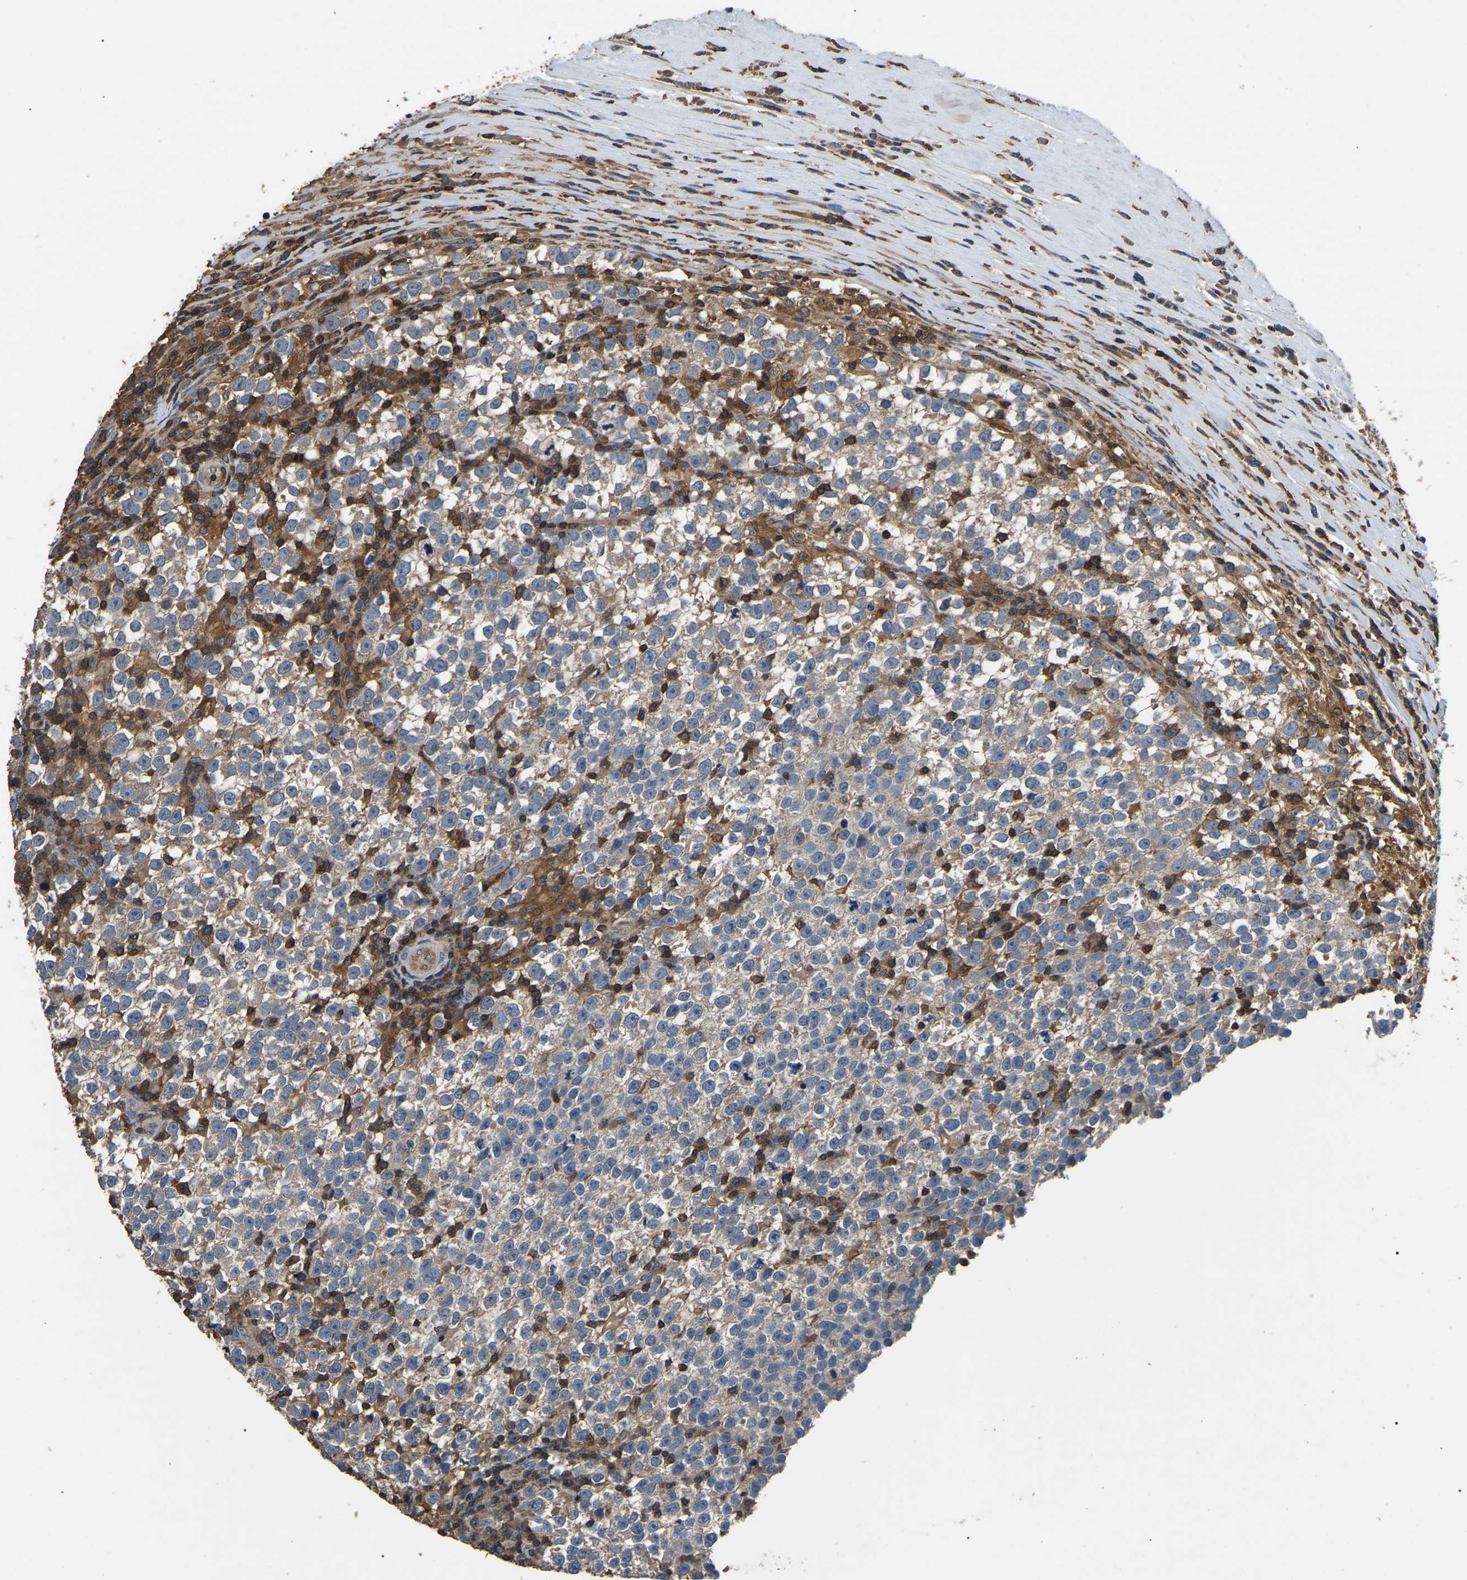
{"staining": {"intensity": "weak", "quantity": ">75%", "location": "cytoplasmic/membranous"}, "tissue": "testis cancer", "cell_type": "Tumor cells", "image_type": "cancer", "snomed": [{"axis": "morphology", "description": "Normal tissue, NOS"}, {"axis": "morphology", "description": "Seminoma, NOS"}, {"axis": "topography", "description": "Testis"}], "caption": "Seminoma (testis) stained with IHC shows weak cytoplasmic/membranous staining in approximately >75% of tumor cells. Nuclei are stained in blue.", "gene": "SMPD2", "patient": {"sex": "male", "age": 43}}